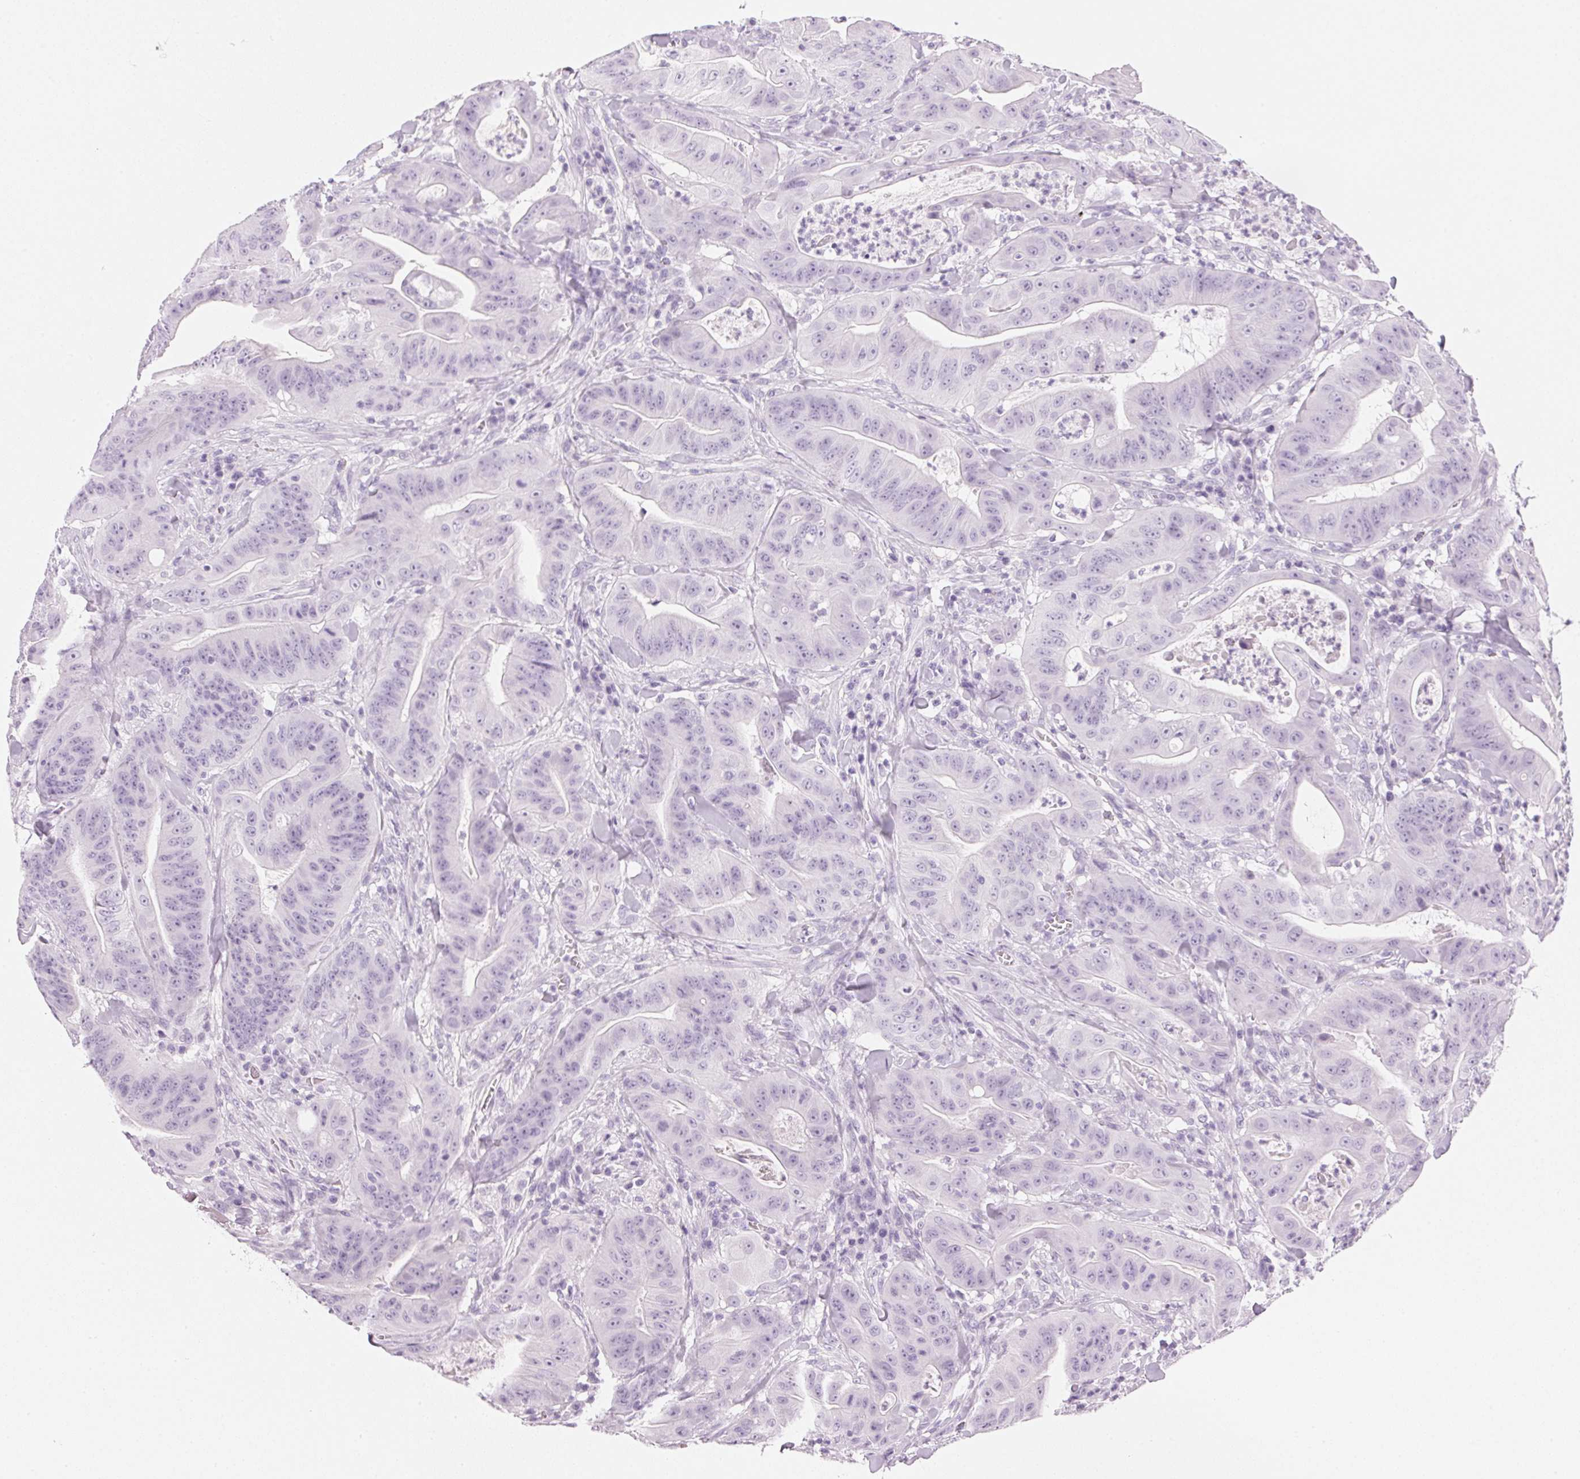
{"staining": {"intensity": "negative", "quantity": "none", "location": "none"}, "tissue": "colorectal cancer", "cell_type": "Tumor cells", "image_type": "cancer", "snomed": [{"axis": "morphology", "description": "Adenocarcinoma, NOS"}, {"axis": "topography", "description": "Colon"}], "caption": "Adenocarcinoma (colorectal) stained for a protein using immunohistochemistry (IHC) demonstrates no positivity tumor cells.", "gene": "IGFBP1", "patient": {"sex": "male", "age": 33}}